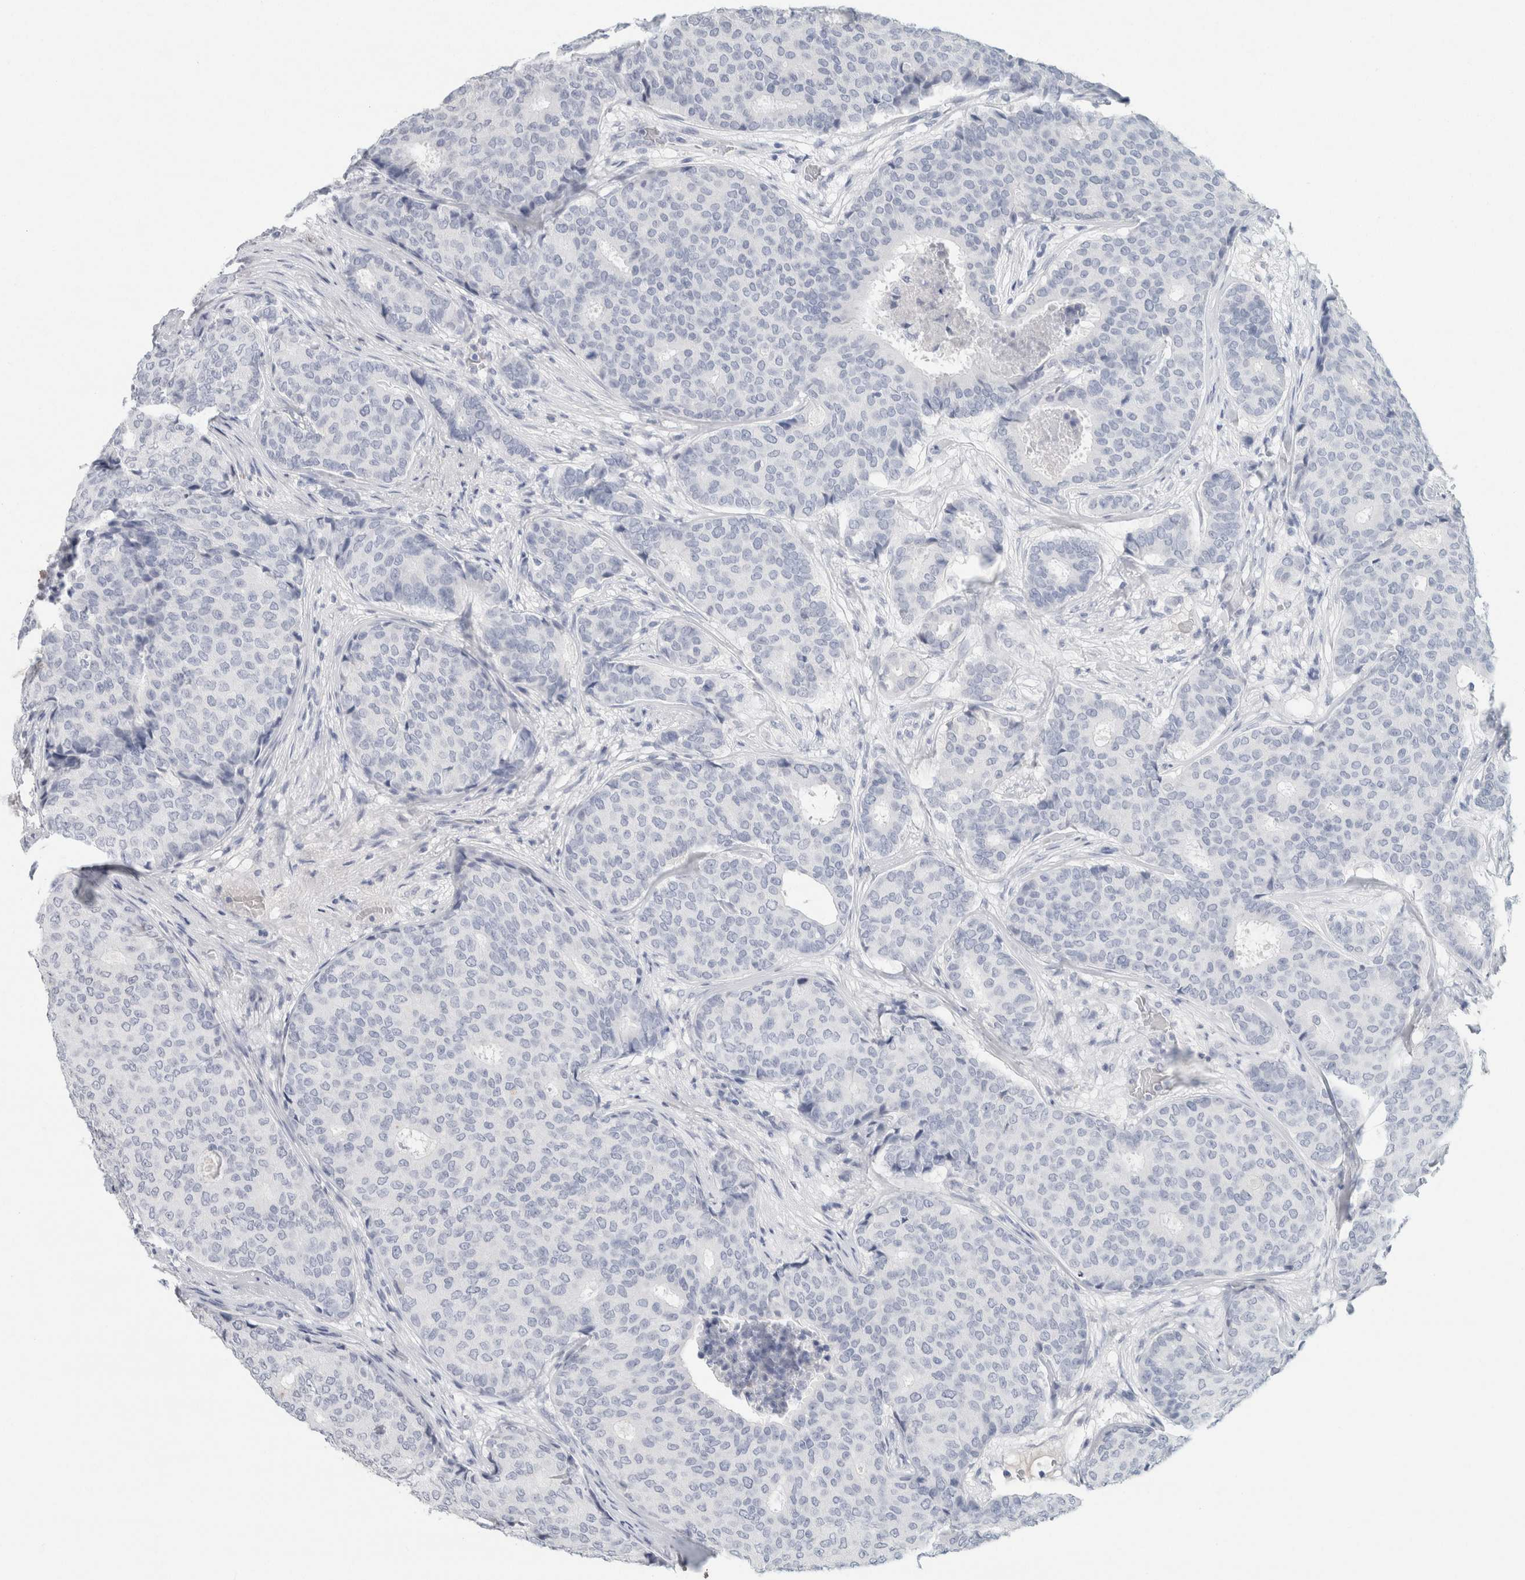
{"staining": {"intensity": "negative", "quantity": "none", "location": "none"}, "tissue": "breast cancer", "cell_type": "Tumor cells", "image_type": "cancer", "snomed": [{"axis": "morphology", "description": "Duct carcinoma"}, {"axis": "topography", "description": "Breast"}], "caption": "Tumor cells show no significant protein positivity in breast cancer. (DAB (3,3'-diaminobenzidine) immunohistochemistry with hematoxylin counter stain).", "gene": "IL6", "patient": {"sex": "female", "age": 75}}